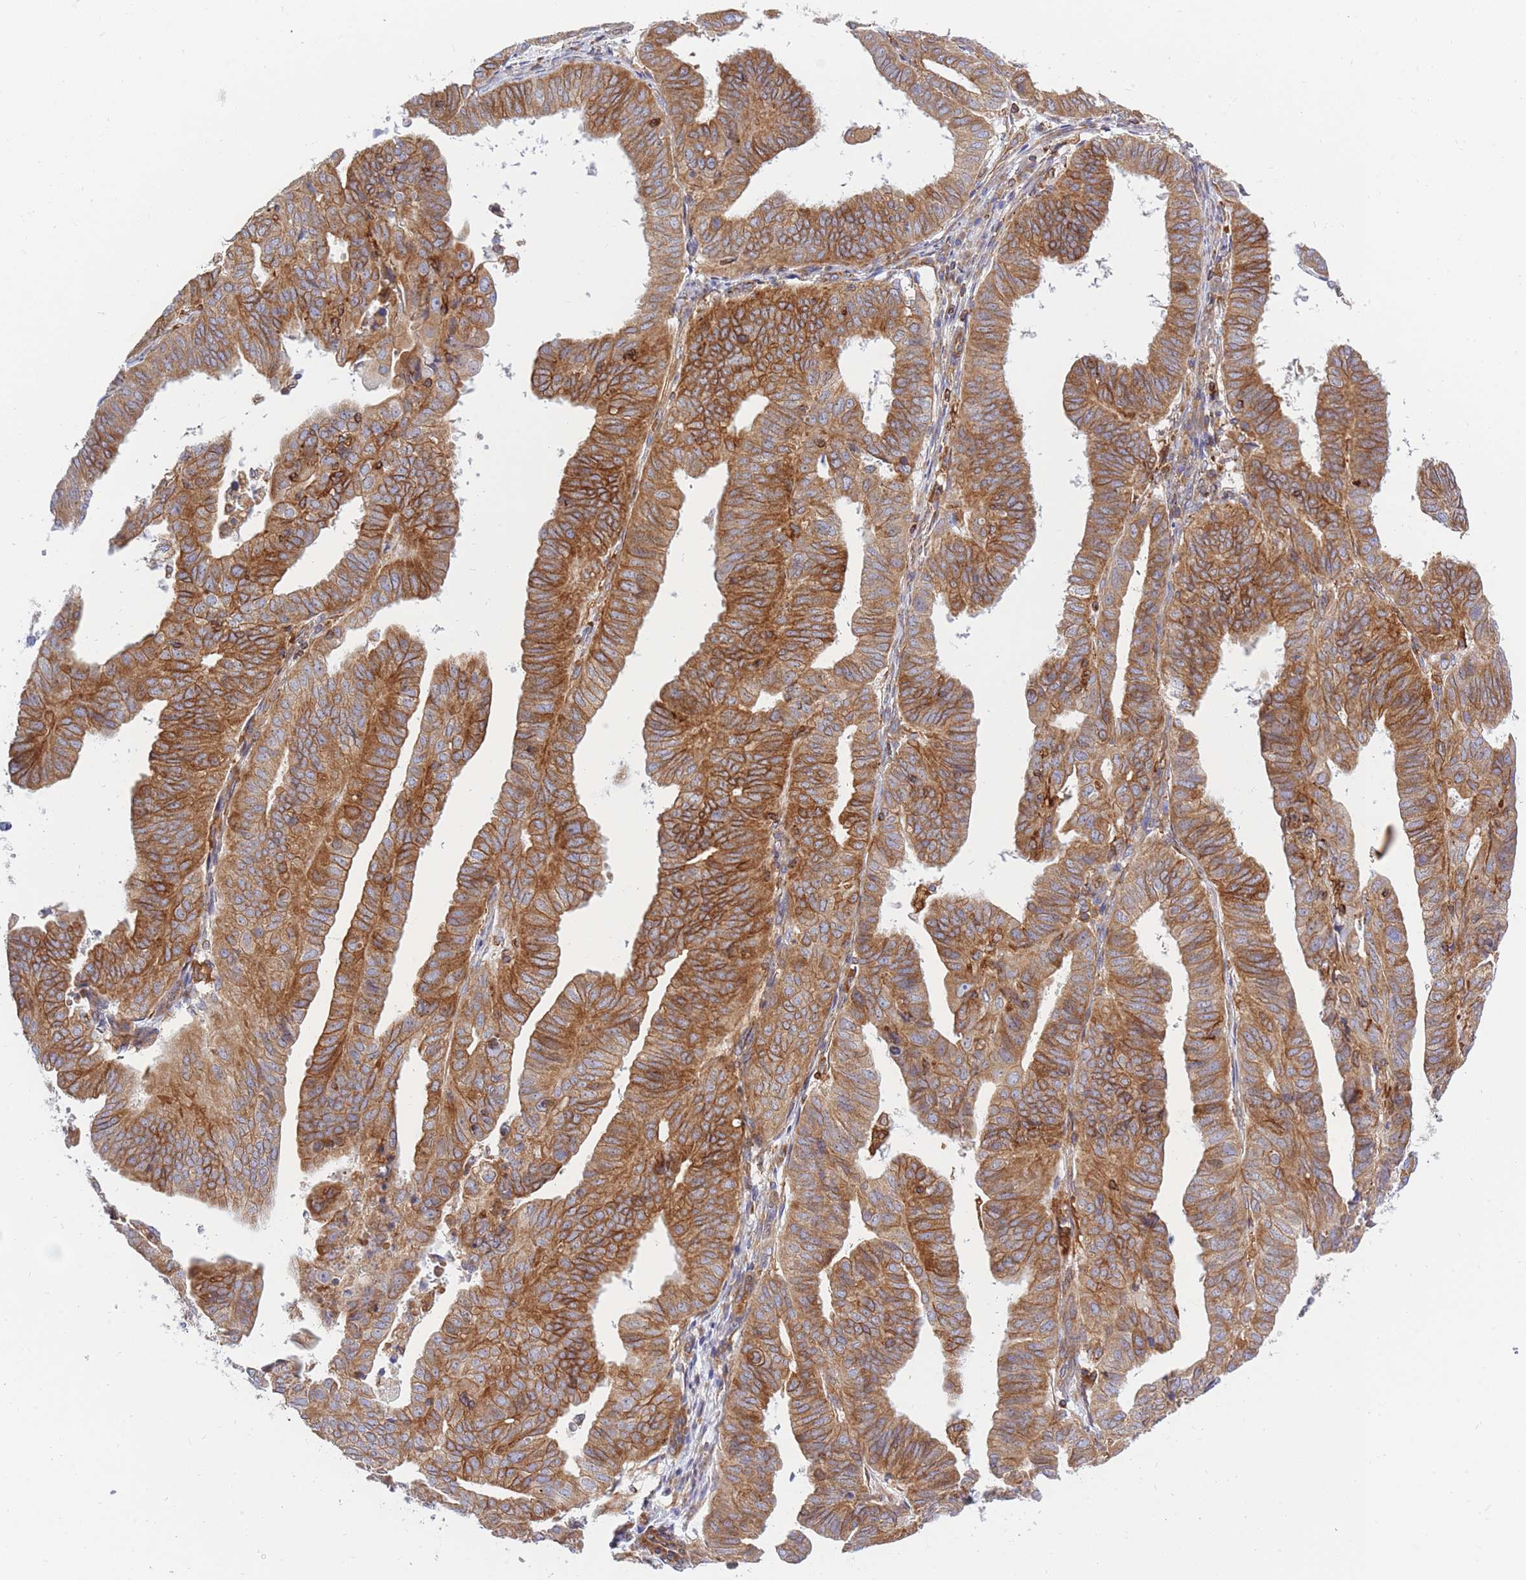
{"staining": {"intensity": "moderate", "quantity": ">75%", "location": "cytoplasmic/membranous"}, "tissue": "endometrial cancer", "cell_type": "Tumor cells", "image_type": "cancer", "snomed": [{"axis": "morphology", "description": "Adenocarcinoma, NOS"}, {"axis": "topography", "description": "Uterus"}], "caption": "Tumor cells demonstrate medium levels of moderate cytoplasmic/membranous expression in about >75% of cells in adenocarcinoma (endometrial). (DAB IHC with brightfield microscopy, high magnification).", "gene": "REM1", "patient": {"sex": "female", "age": 77}}